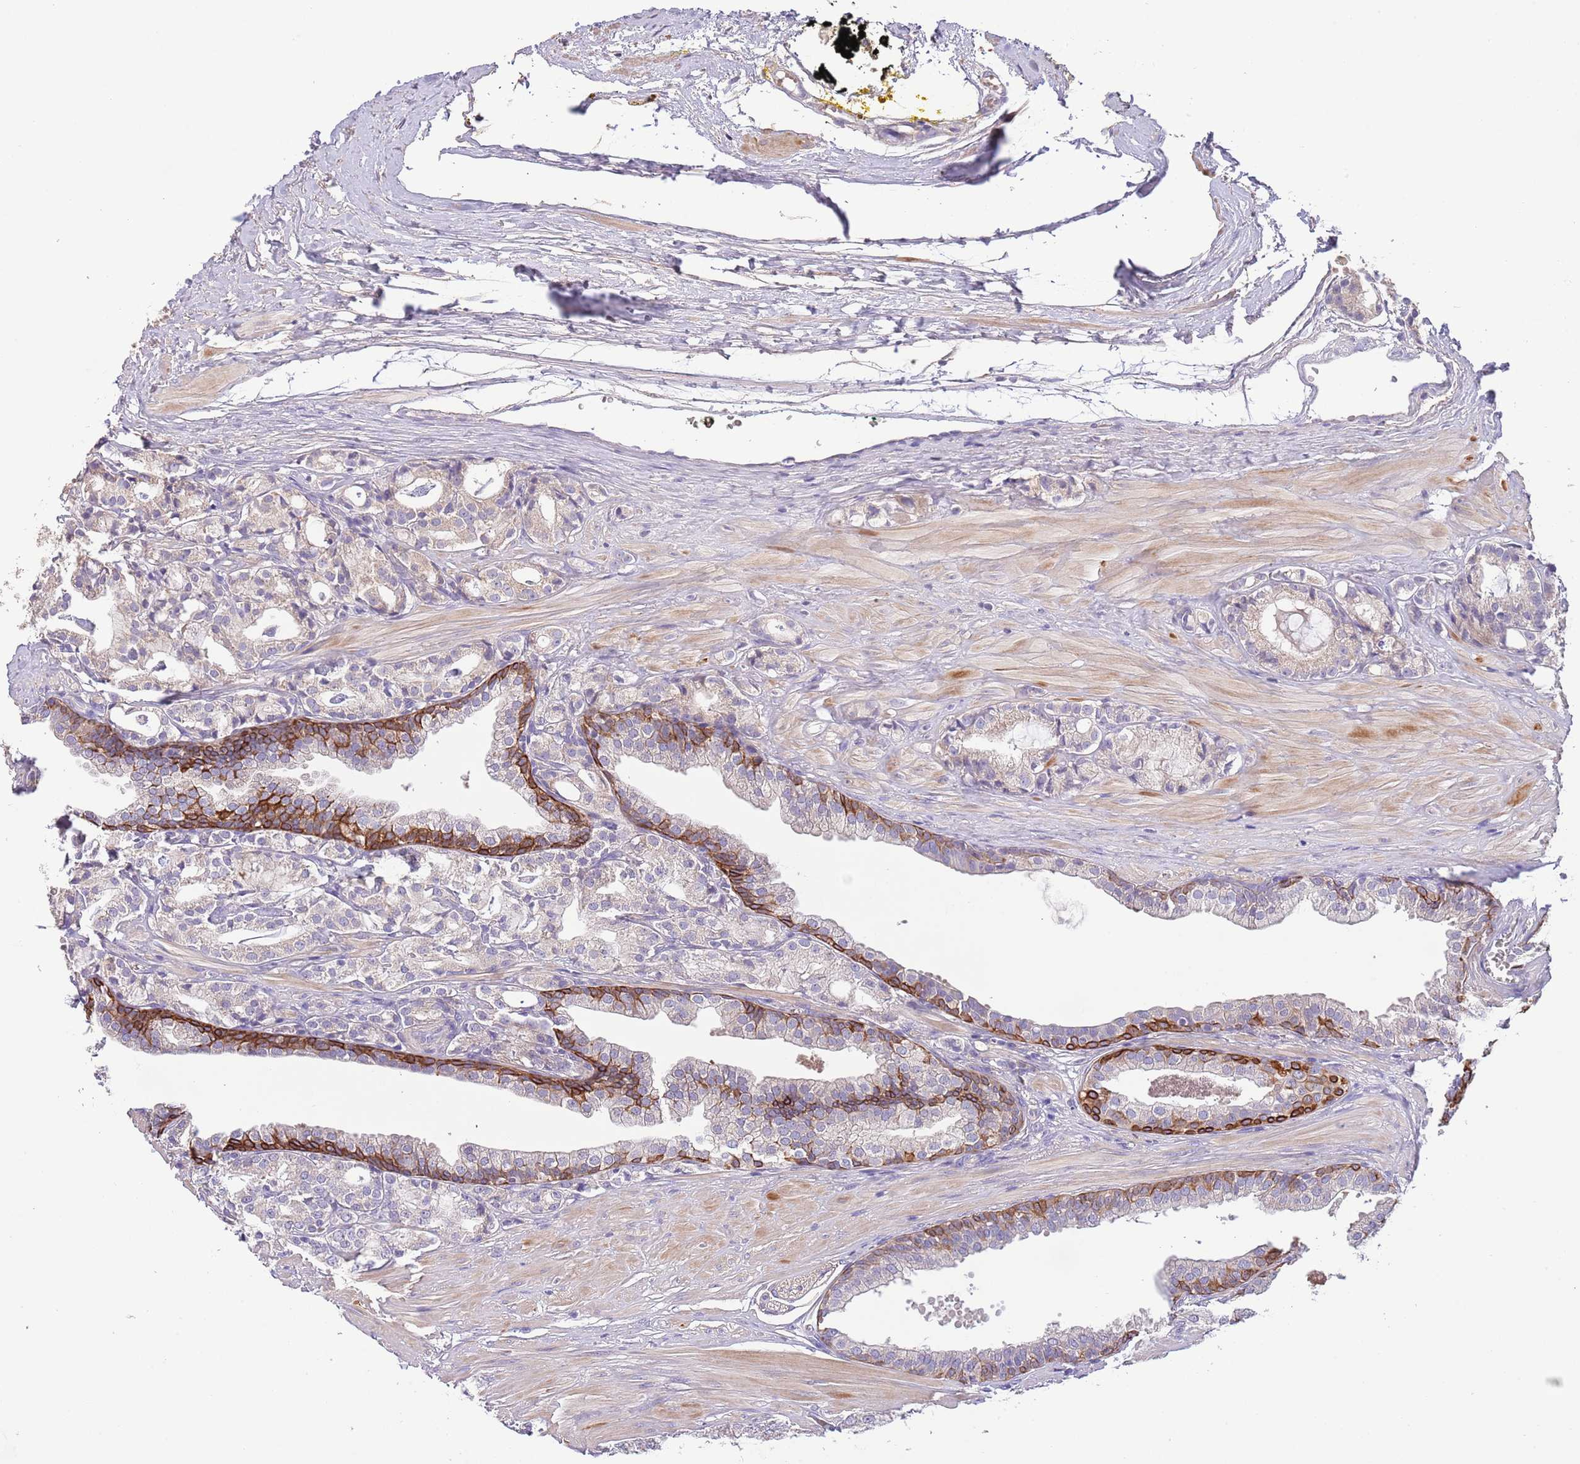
{"staining": {"intensity": "weak", "quantity": "25%-75%", "location": "cytoplasmic/membranous"}, "tissue": "prostate cancer", "cell_type": "Tumor cells", "image_type": "cancer", "snomed": [{"axis": "morphology", "description": "Adenocarcinoma, High grade"}, {"axis": "topography", "description": "Prostate"}], "caption": "IHC (DAB) staining of prostate cancer reveals weak cytoplasmic/membranous protein staining in about 25%-75% of tumor cells. Nuclei are stained in blue.", "gene": "ZNF658", "patient": {"sex": "male", "age": 71}}